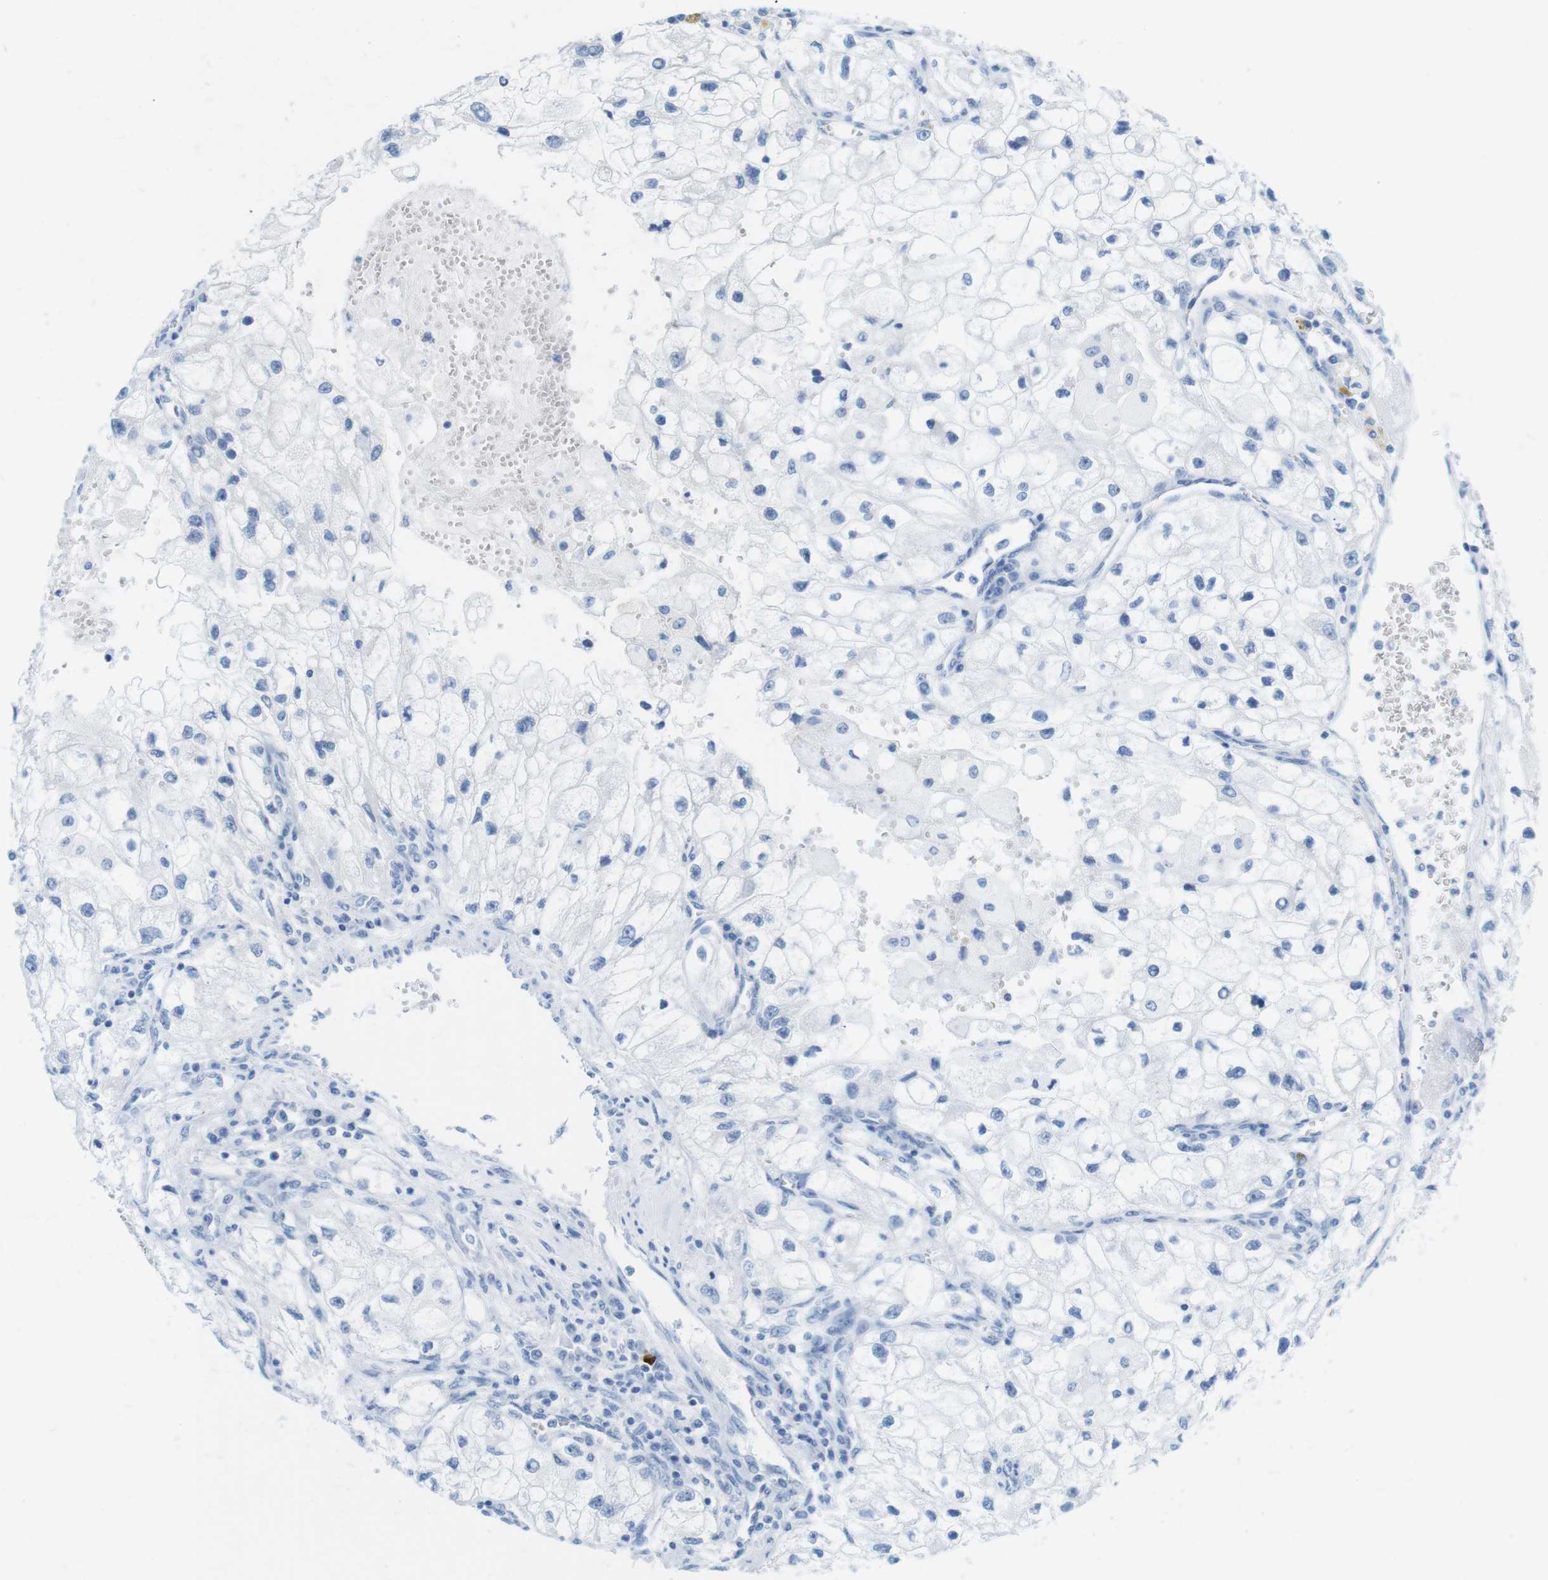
{"staining": {"intensity": "negative", "quantity": "none", "location": "none"}, "tissue": "renal cancer", "cell_type": "Tumor cells", "image_type": "cancer", "snomed": [{"axis": "morphology", "description": "Adenocarcinoma, NOS"}, {"axis": "topography", "description": "Kidney"}], "caption": "This is a micrograph of immunohistochemistry staining of adenocarcinoma (renal), which shows no expression in tumor cells. (Stains: DAB (3,3'-diaminobenzidine) immunohistochemistry (IHC) with hematoxylin counter stain, Microscopy: brightfield microscopy at high magnification).", "gene": "OPN1SW", "patient": {"sex": "female", "age": 70}}